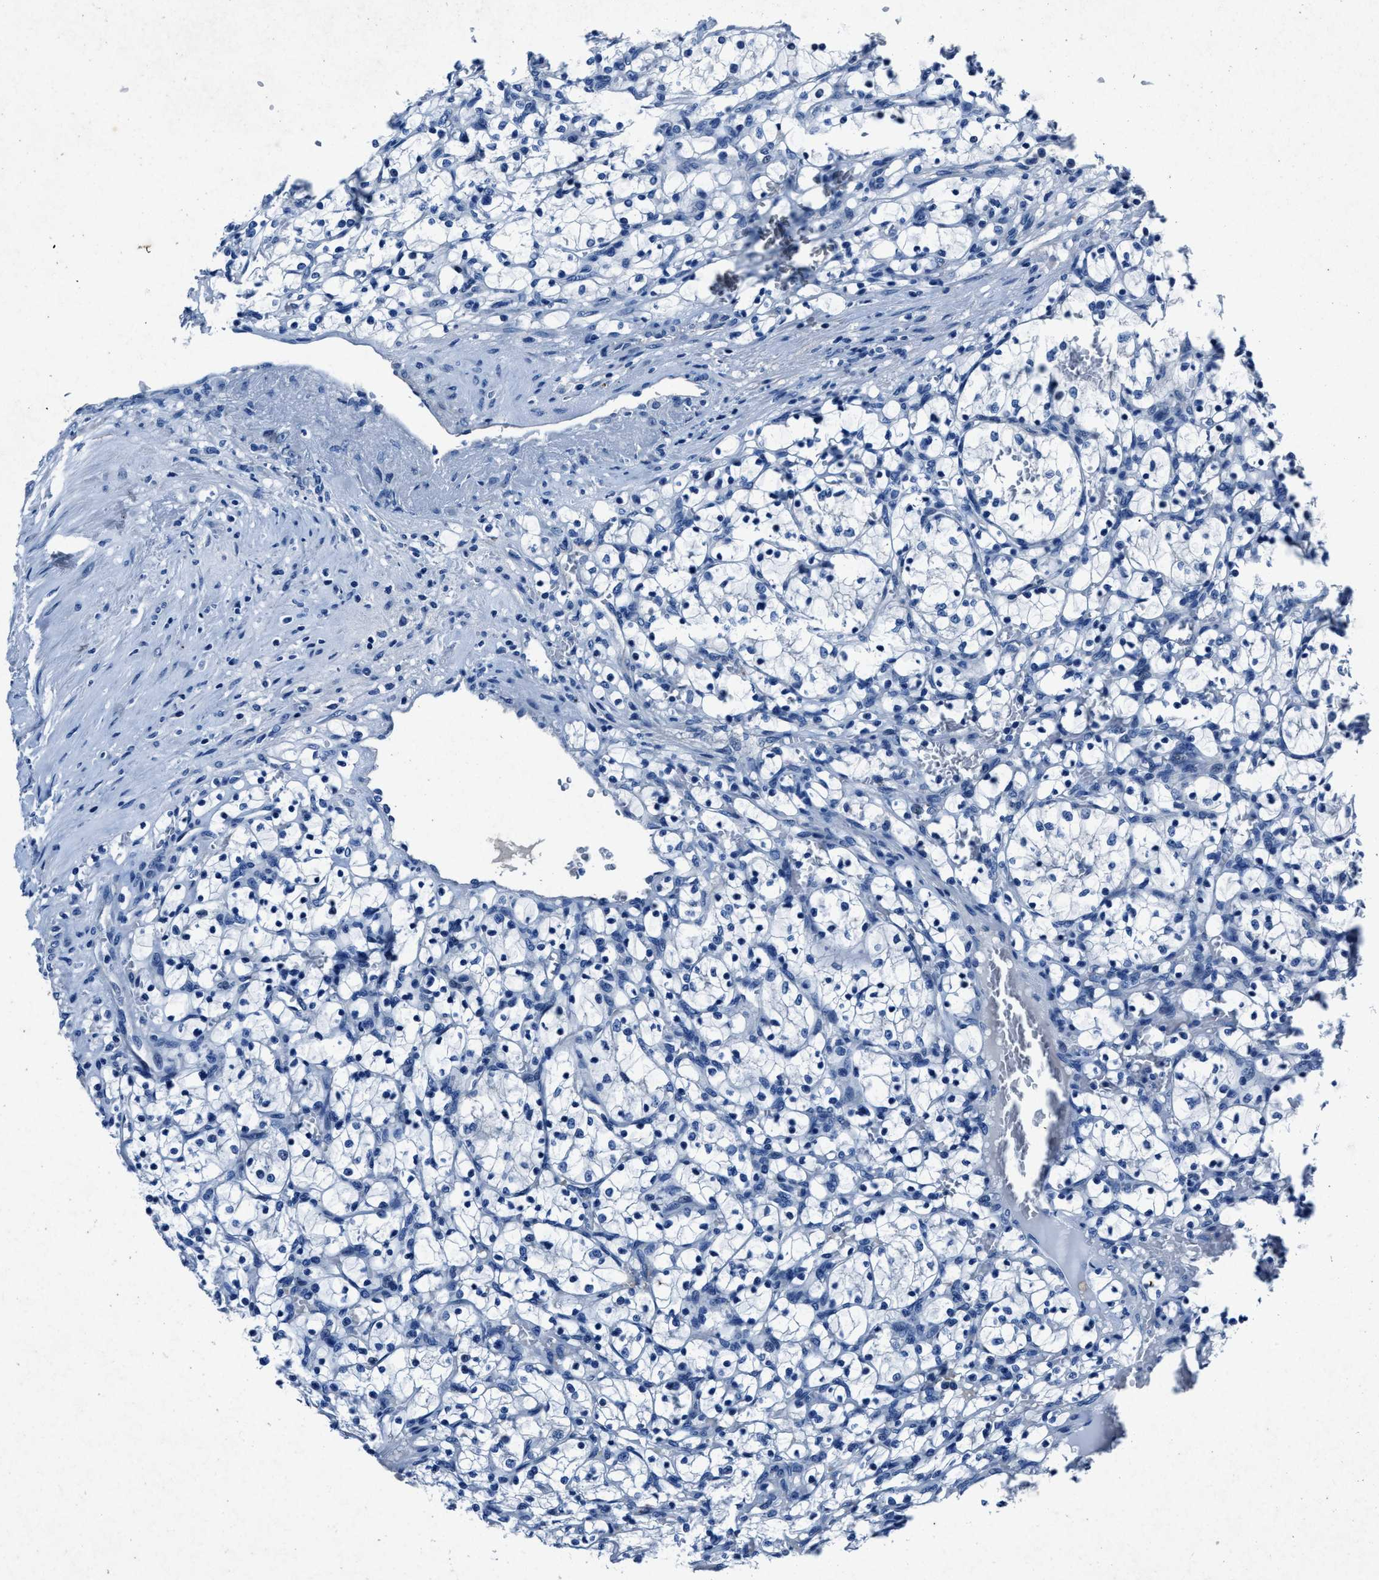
{"staining": {"intensity": "negative", "quantity": "none", "location": "none"}, "tissue": "renal cancer", "cell_type": "Tumor cells", "image_type": "cancer", "snomed": [{"axis": "morphology", "description": "Adenocarcinoma, NOS"}, {"axis": "topography", "description": "Kidney"}], "caption": "Immunohistochemical staining of human renal cancer shows no significant positivity in tumor cells. (Stains: DAB (3,3'-diaminobenzidine) immunohistochemistry with hematoxylin counter stain, Microscopy: brightfield microscopy at high magnification).", "gene": "NACAD", "patient": {"sex": "female", "age": 69}}